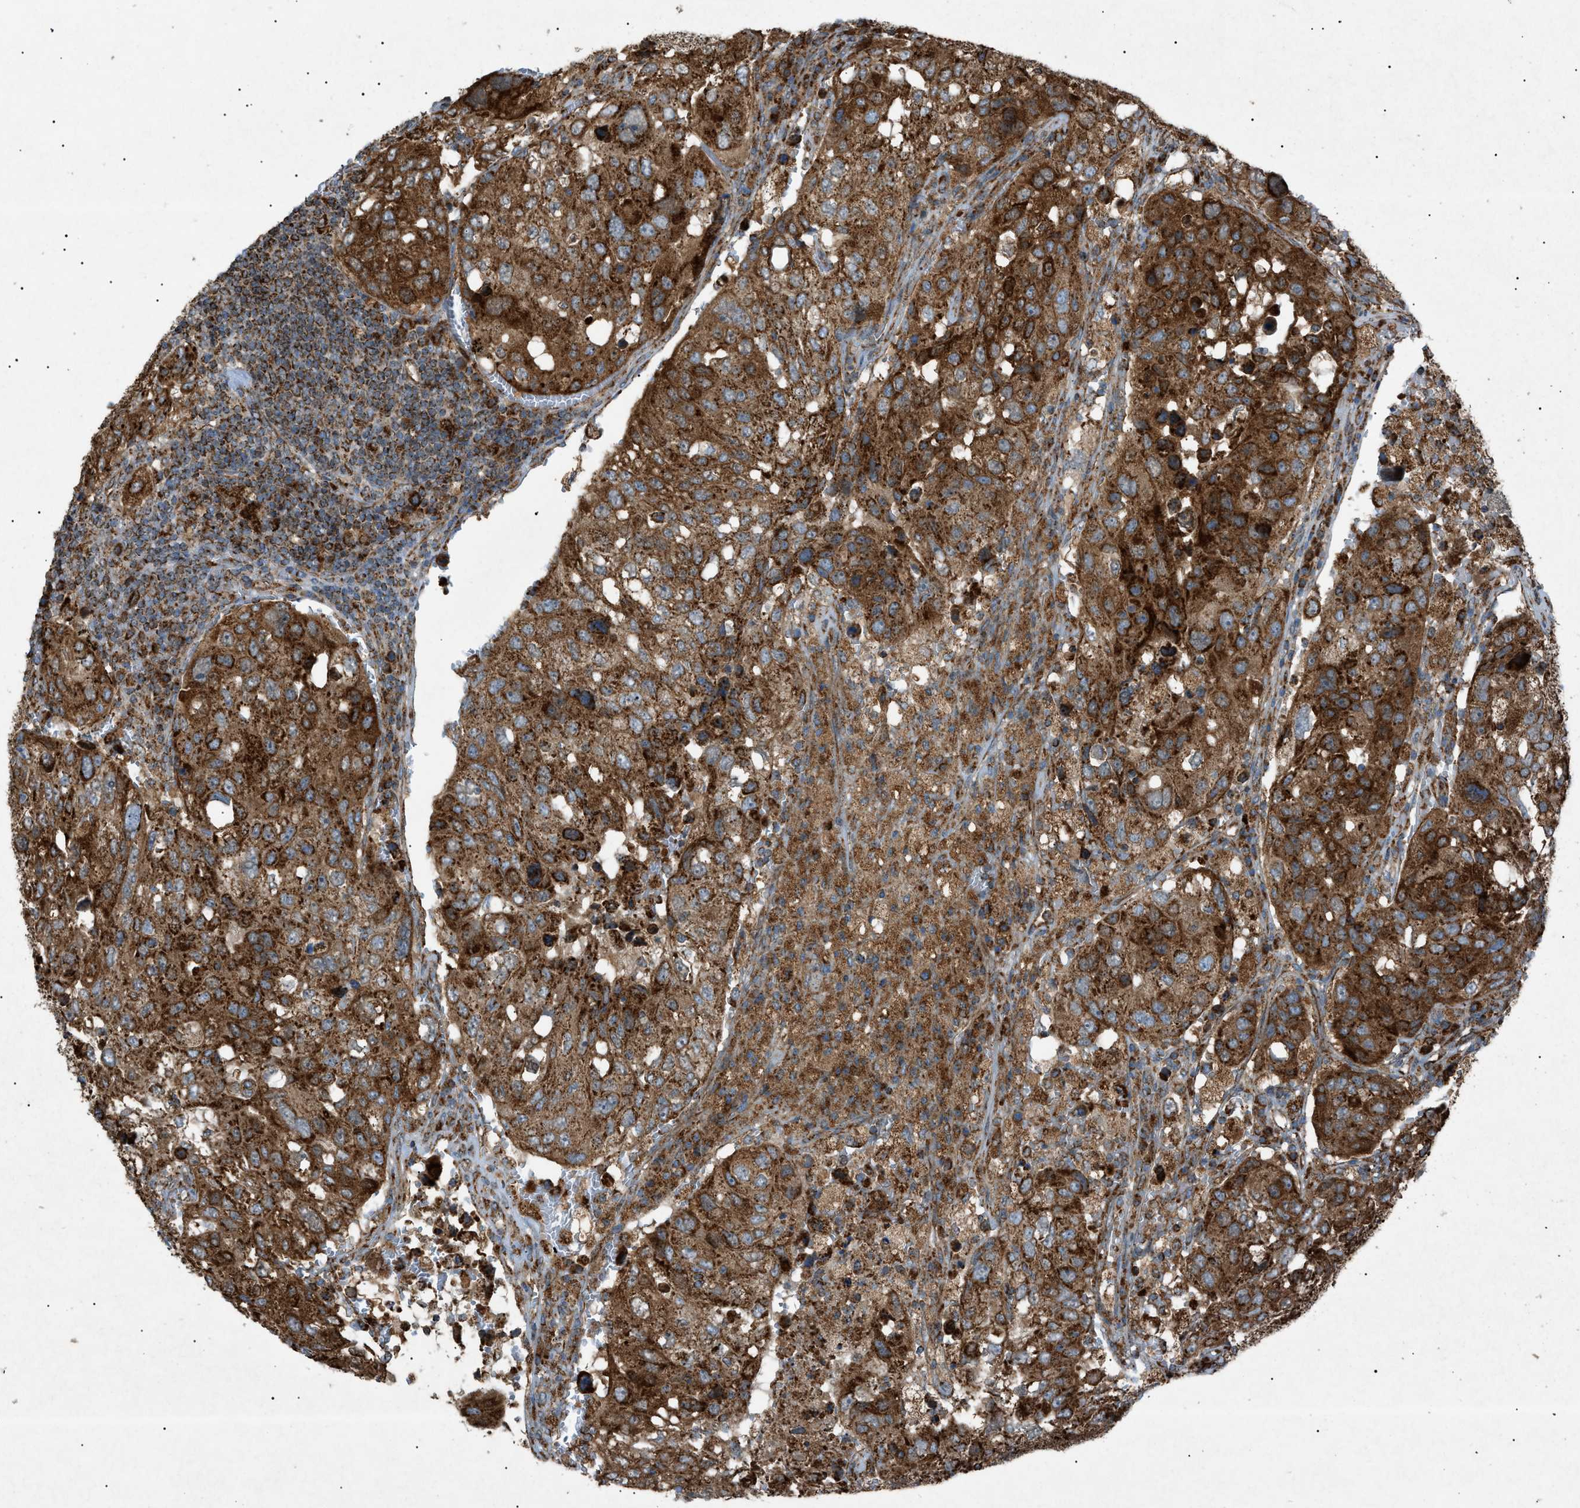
{"staining": {"intensity": "strong", "quantity": ">75%", "location": "cytoplasmic/membranous"}, "tissue": "urothelial cancer", "cell_type": "Tumor cells", "image_type": "cancer", "snomed": [{"axis": "morphology", "description": "Urothelial carcinoma, High grade"}, {"axis": "topography", "description": "Lymph node"}, {"axis": "topography", "description": "Urinary bladder"}], "caption": "Protein staining displays strong cytoplasmic/membranous staining in approximately >75% of tumor cells in urothelial cancer.", "gene": "C1GALT1C1", "patient": {"sex": "male", "age": 51}}